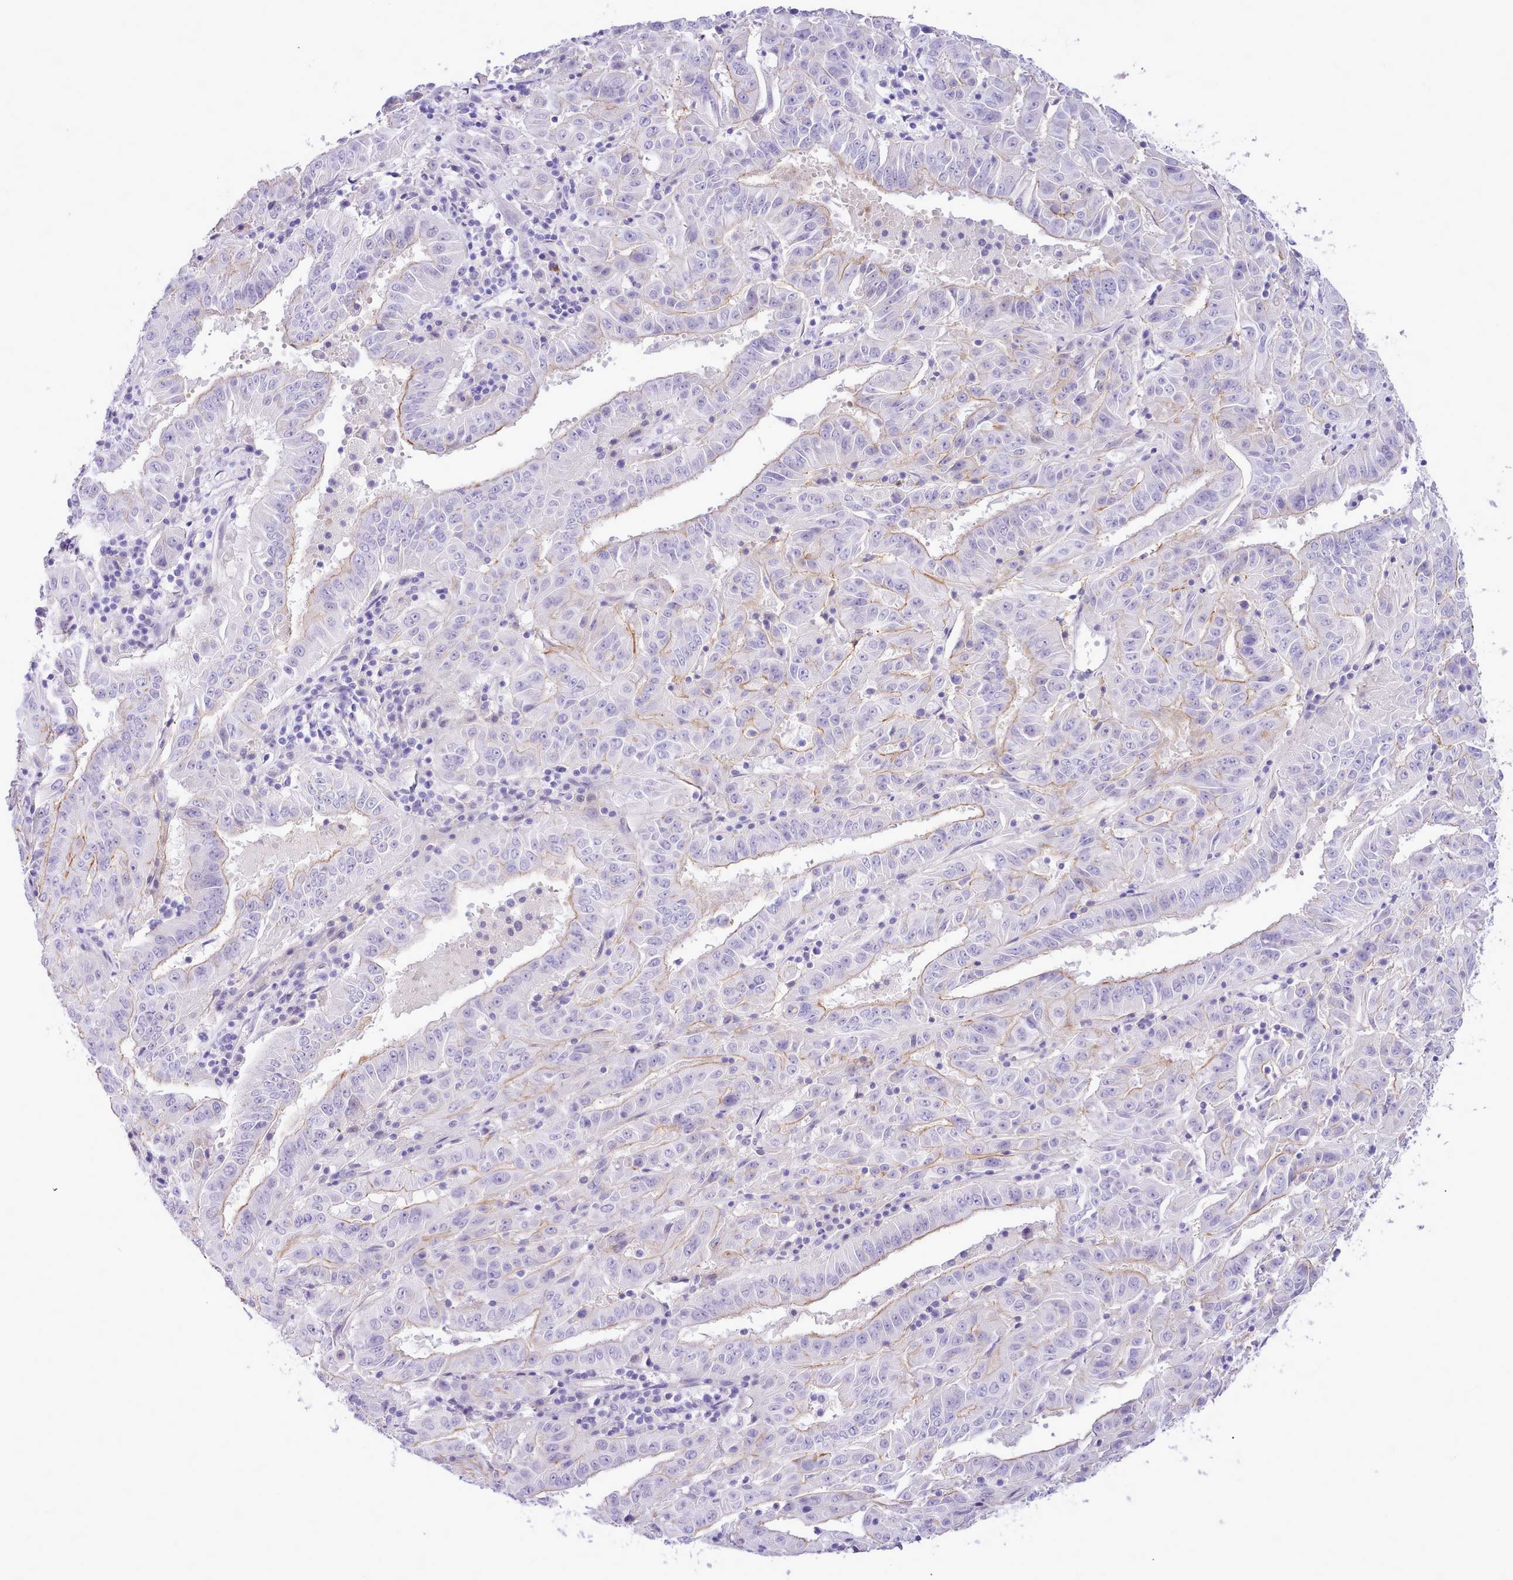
{"staining": {"intensity": "negative", "quantity": "none", "location": "none"}, "tissue": "pancreatic cancer", "cell_type": "Tumor cells", "image_type": "cancer", "snomed": [{"axis": "morphology", "description": "Adenocarcinoma, NOS"}, {"axis": "topography", "description": "Pancreas"}], "caption": "Immunohistochemical staining of human pancreatic cancer displays no significant positivity in tumor cells.", "gene": "LRRC37A", "patient": {"sex": "male", "age": 63}}